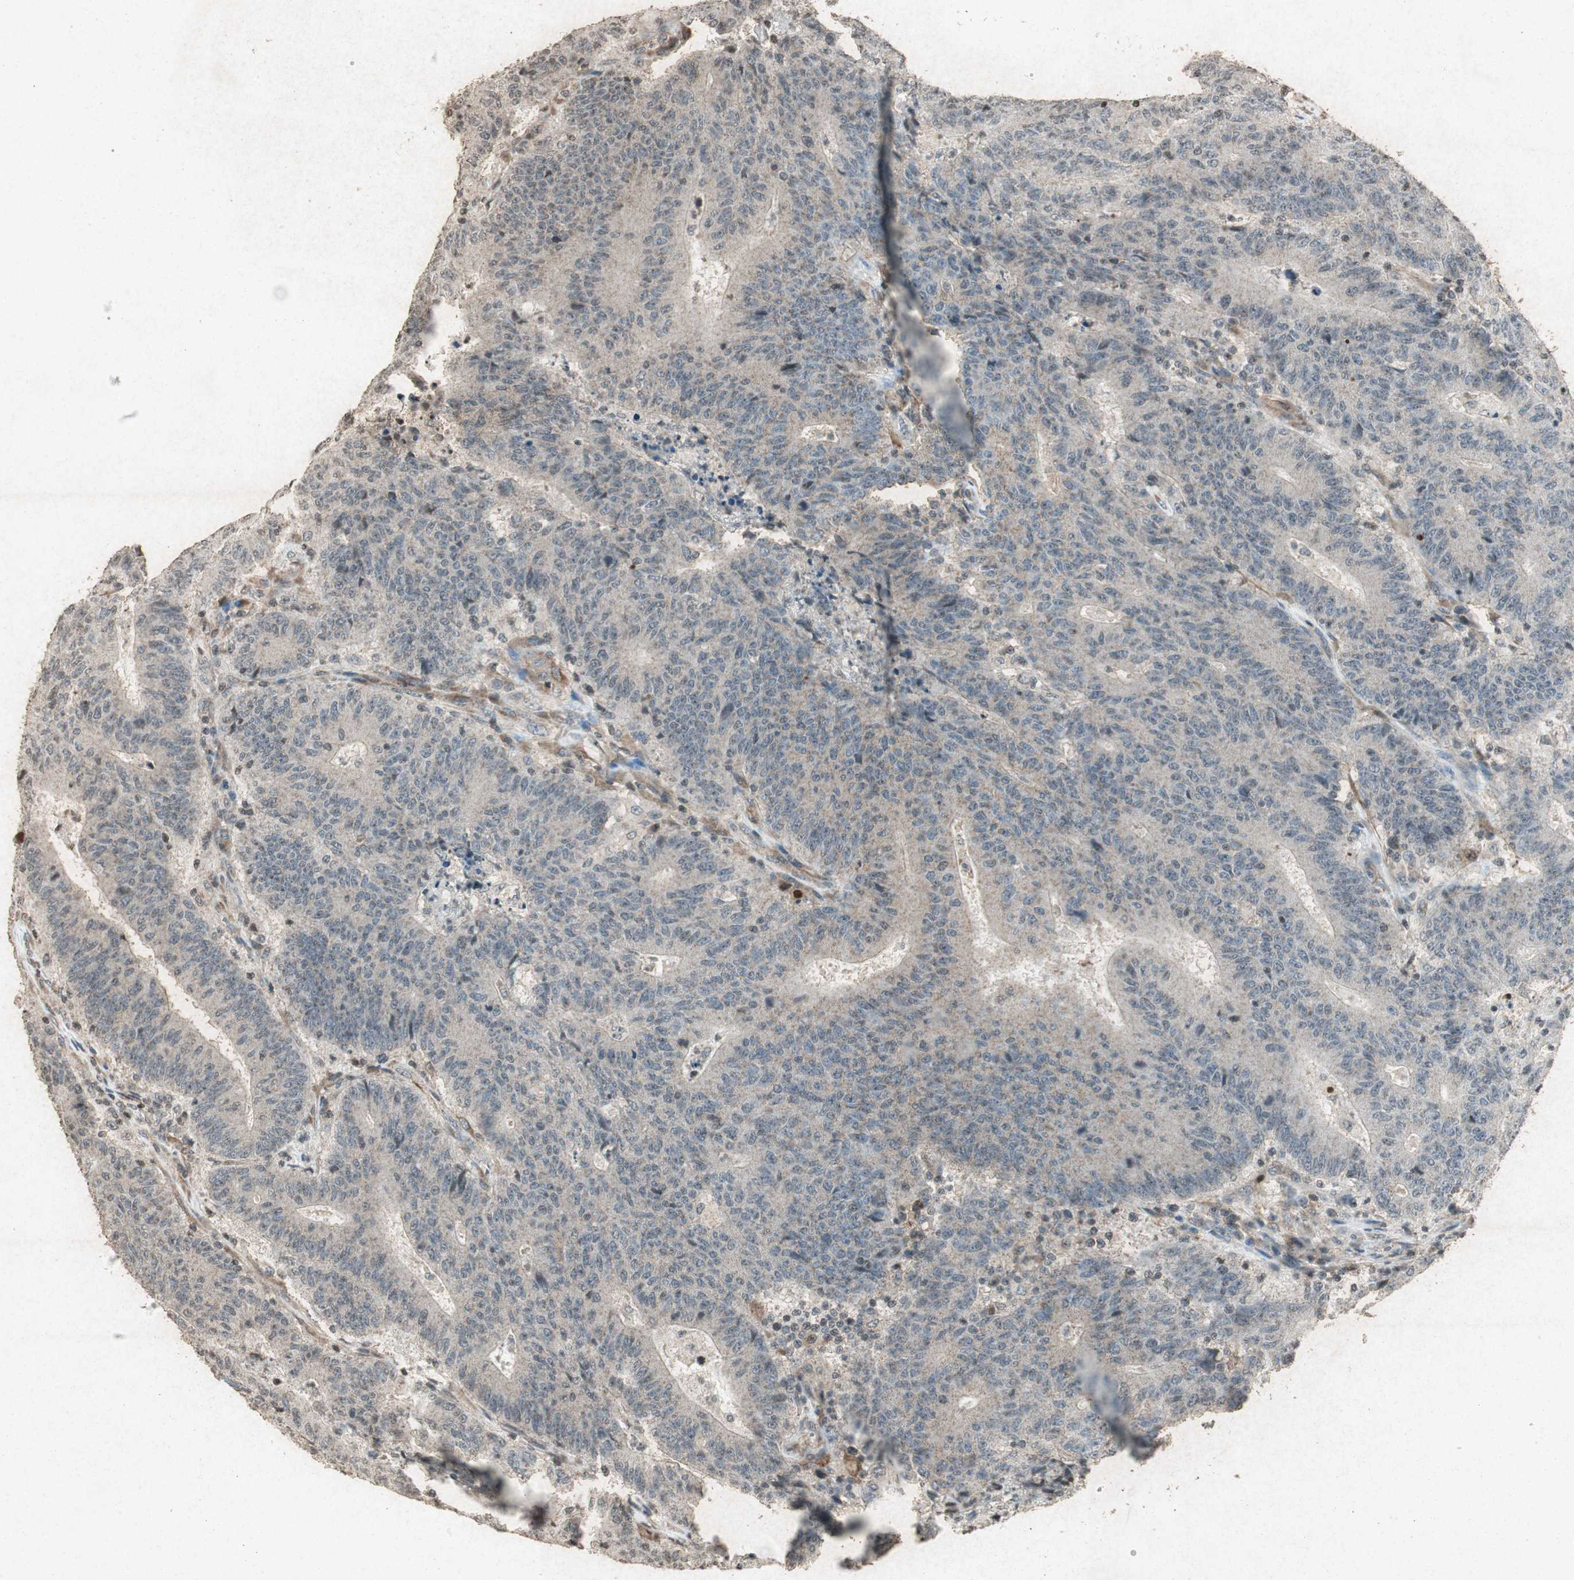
{"staining": {"intensity": "weak", "quantity": ">75%", "location": "cytoplasmic/membranous"}, "tissue": "colorectal cancer", "cell_type": "Tumor cells", "image_type": "cancer", "snomed": [{"axis": "morphology", "description": "Normal tissue, NOS"}, {"axis": "morphology", "description": "Adenocarcinoma, NOS"}, {"axis": "topography", "description": "Colon"}], "caption": "Colorectal adenocarcinoma was stained to show a protein in brown. There is low levels of weak cytoplasmic/membranous positivity in about >75% of tumor cells. (brown staining indicates protein expression, while blue staining denotes nuclei).", "gene": "PRKG1", "patient": {"sex": "female", "age": 75}}